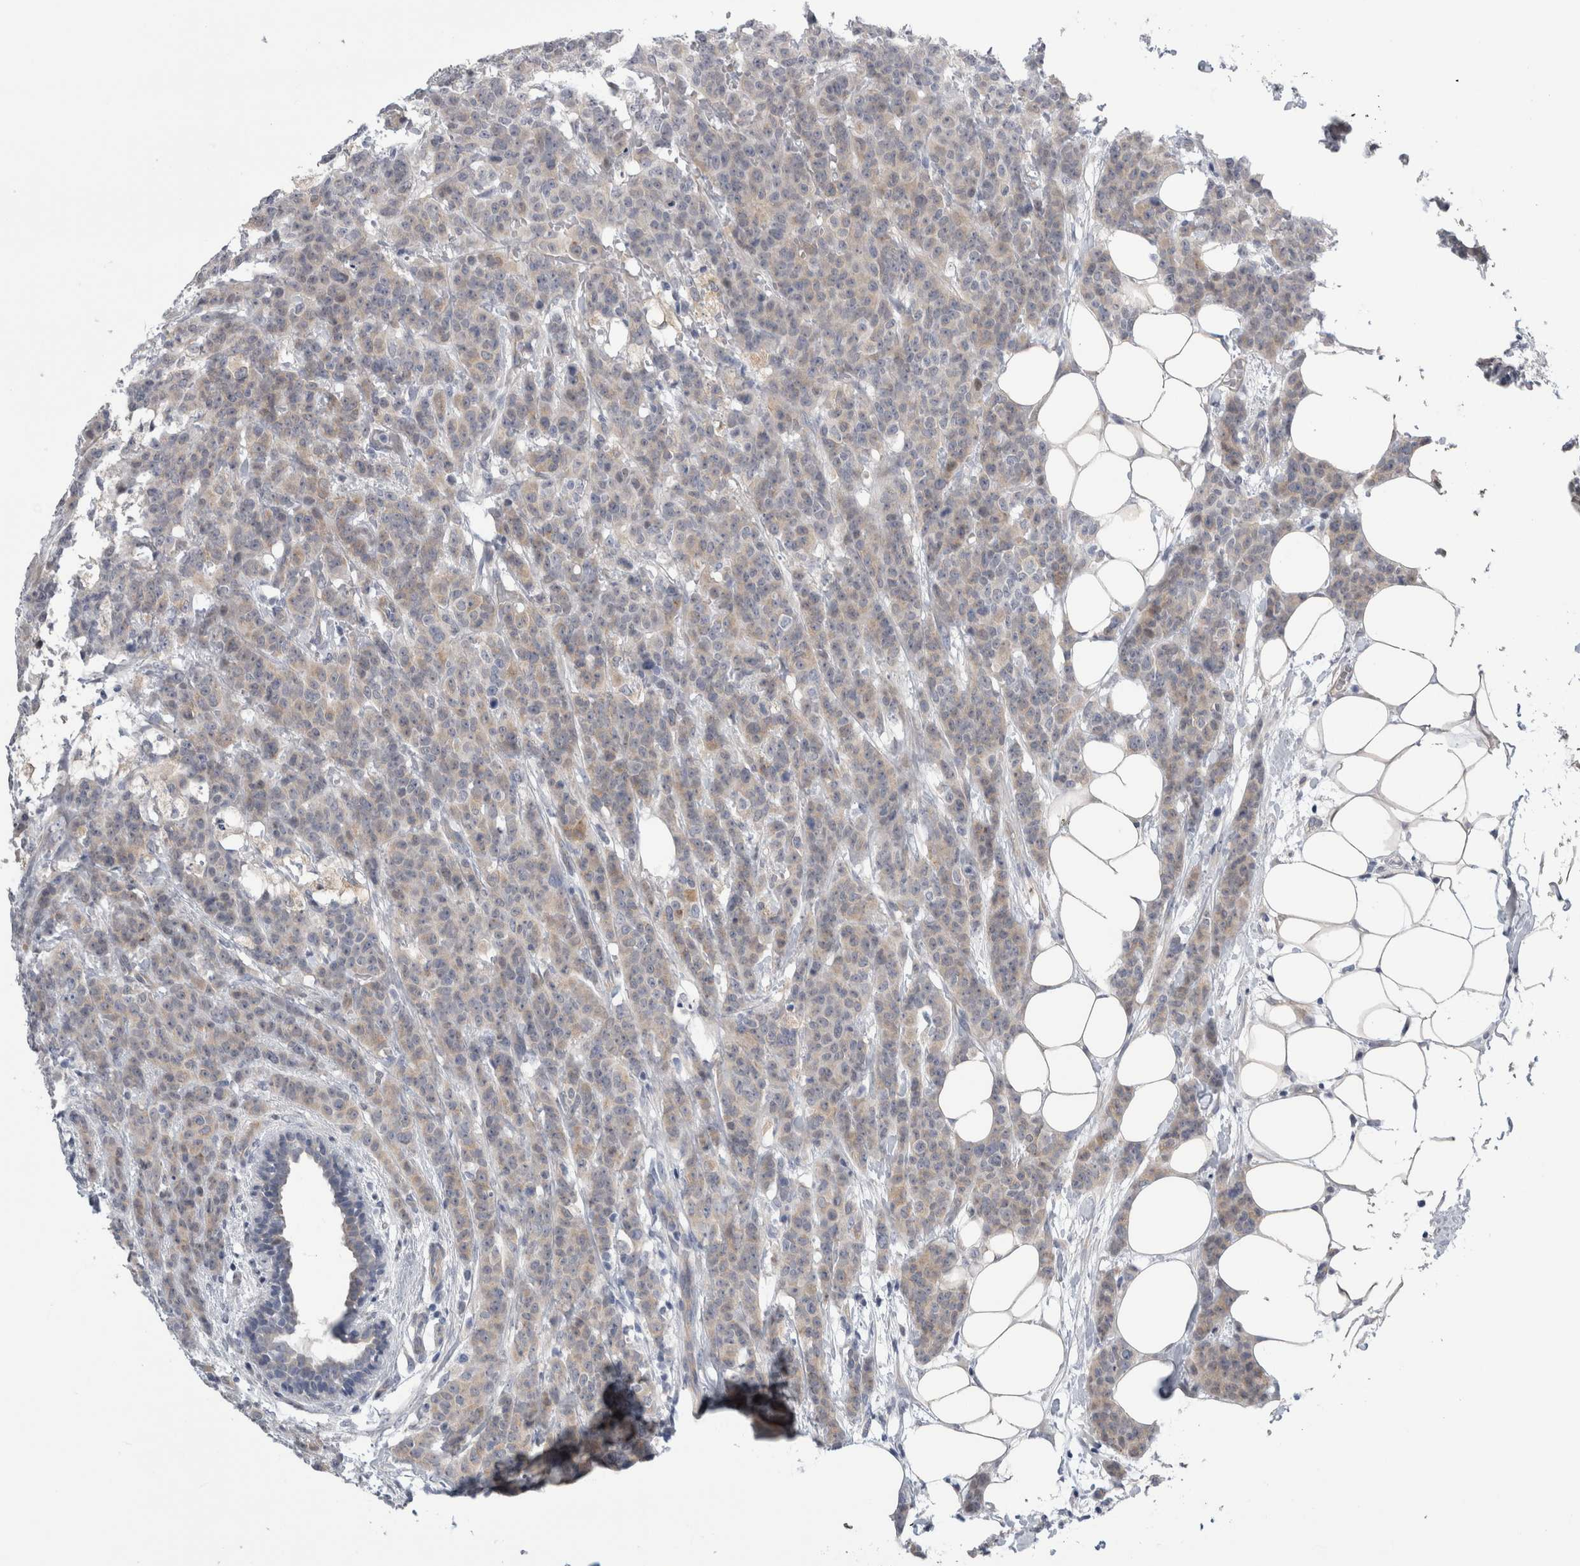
{"staining": {"intensity": "weak", "quantity": ">75%", "location": "cytoplasmic/membranous"}, "tissue": "breast cancer", "cell_type": "Tumor cells", "image_type": "cancer", "snomed": [{"axis": "morphology", "description": "Normal tissue, NOS"}, {"axis": "morphology", "description": "Duct carcinoma"}, {"axis": "topography", "description": "Breast"}], "caption": "This is a histology image of immunohistochemistry (IHC) staining of breast cancer (infiltrating ductal carcinoma), which shows weak expression in the cytoplasmic/membranous of tumor cells.", "gene": "TAFA5", "patient": {"sex": "female", "age": 40}}